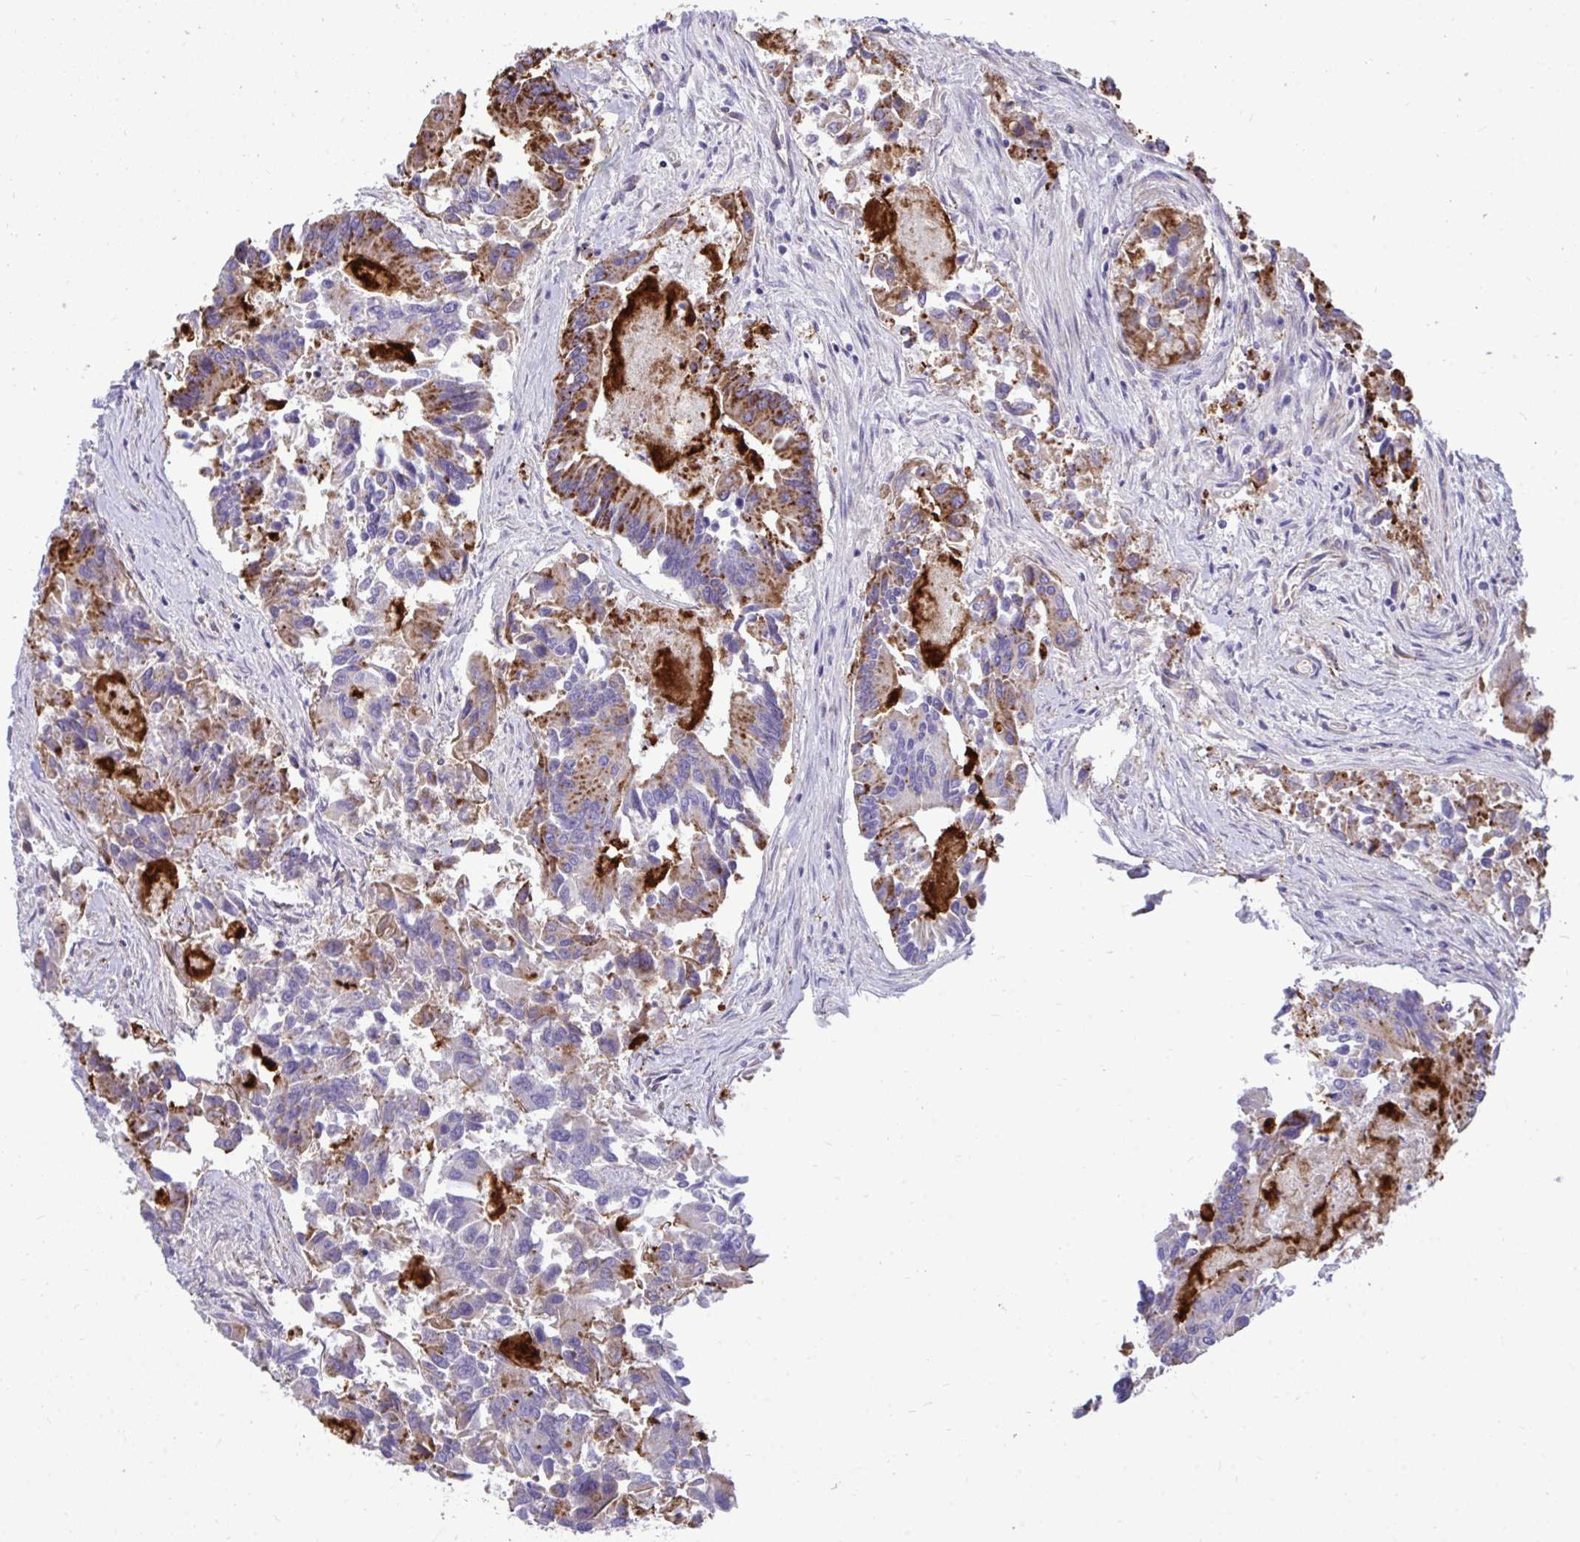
{"staining": {"intensity": "strong", "quantity": "25%-75%", "location": "cytoplasmic/membranous"}, "tissue": "colorectal cancer", "cell_type": "Tumor cells", "image_type": "cancer", "snomed": [{"axis": "morphology", "description": "Adenocarcinoma, NOS"}, {"axis": "topography", "description": "Colon"}], "caption": "Protein expression by immunohistochemistry shows strong cytoplasmic/membranous positivity in about 25%-75% of tumor cells in adenocarcinoma (colorectal).", "gene": "F2", "patient": {"sex": "female", "age": 67}}